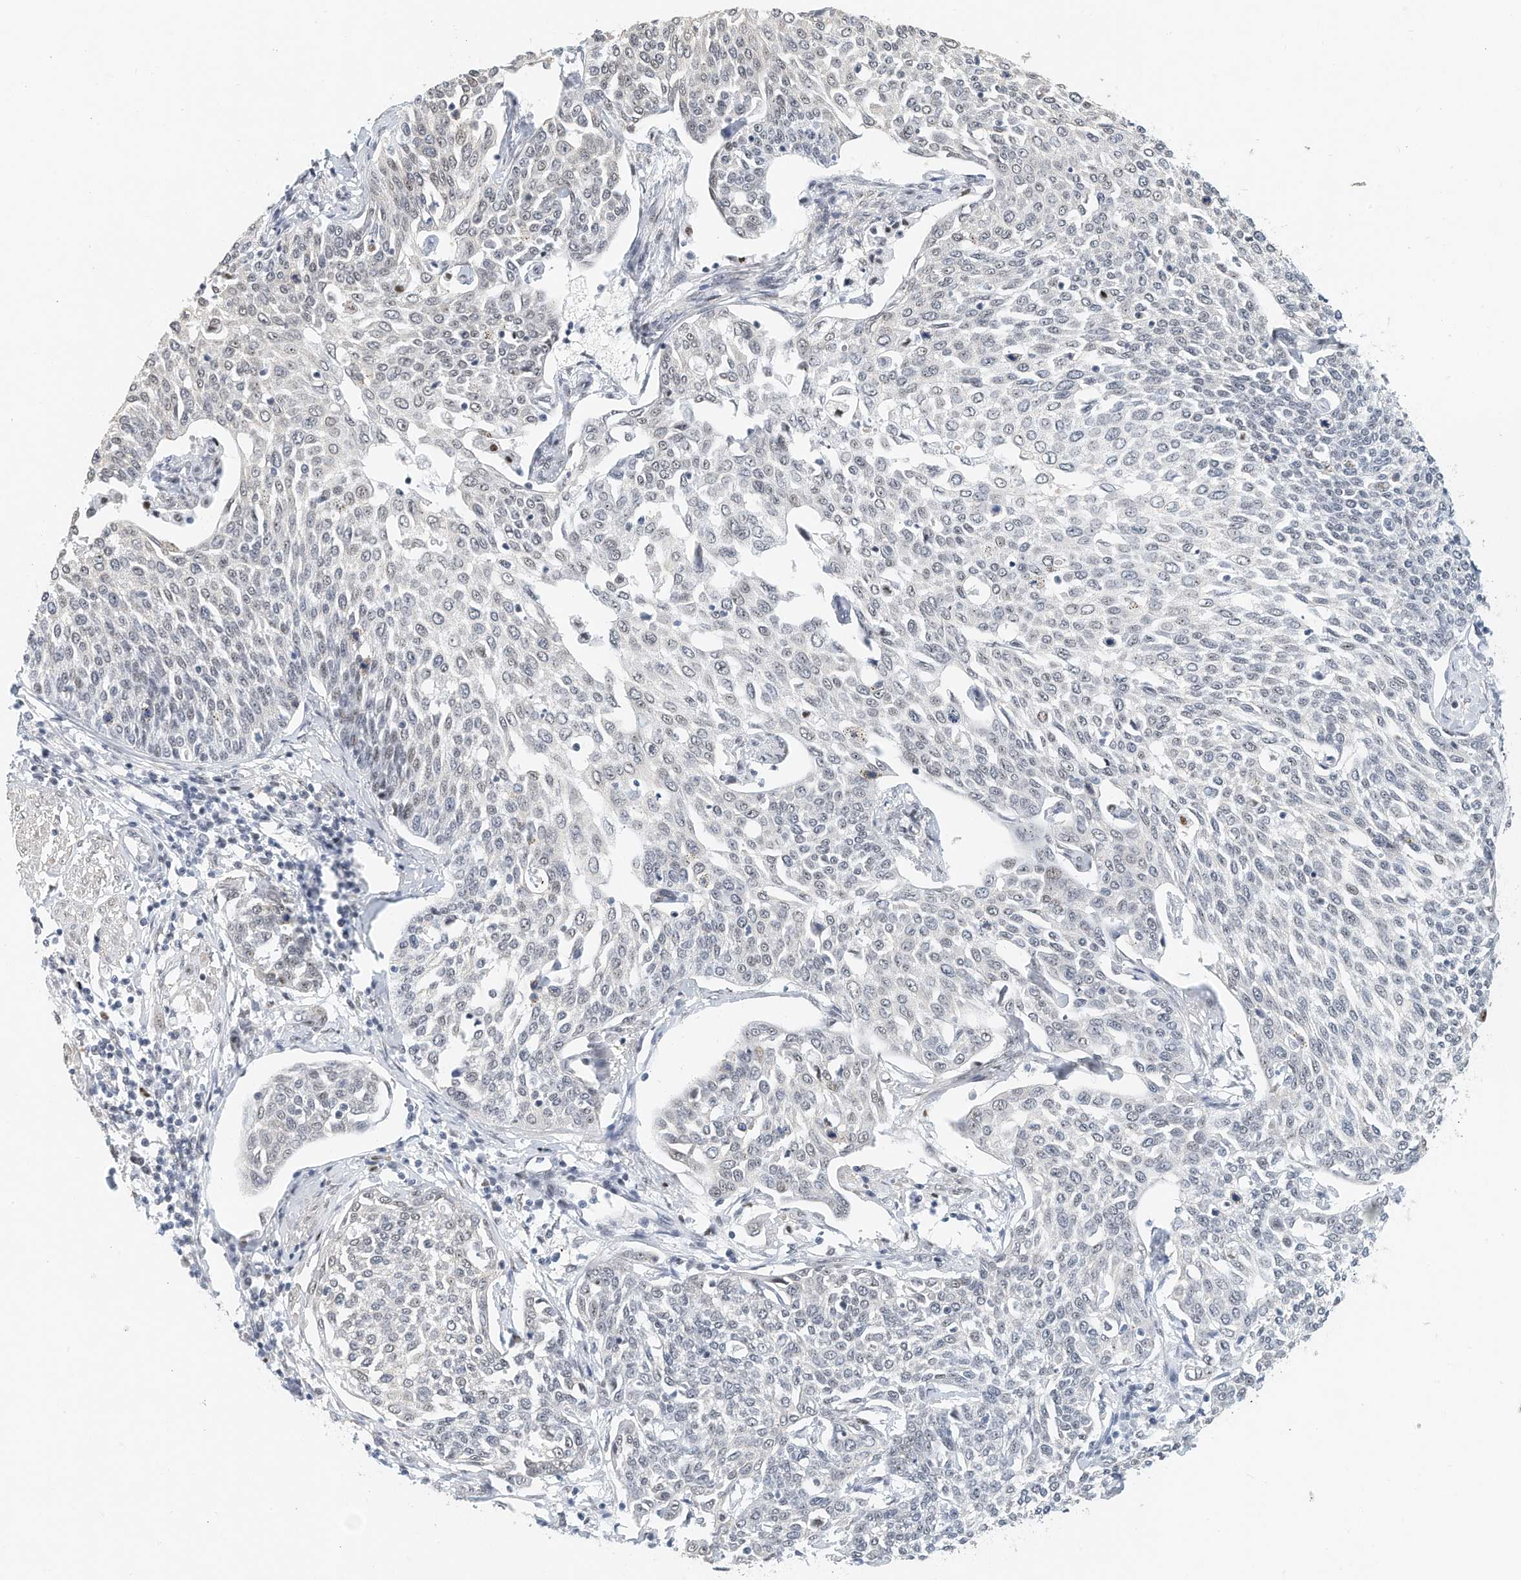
{"staining": {"intensity": "negative", "quantity": "none", "location": "none"}, "tissue": "cervical cancer", "cell_type": "Tumor cells", "image_type": "cancer", "snomed": [{"axis": "morphology", "description": "Squamous cell carcinoma, NOS"}, {"axis": "topography", "description": "Cervix"}], "caption": "Tumor cells show no significant protein expression in cervical cancer (squamous cell carcinoma).", "gene": "ARHGAP28", "patient": {"sex": "female", "age": 34}}